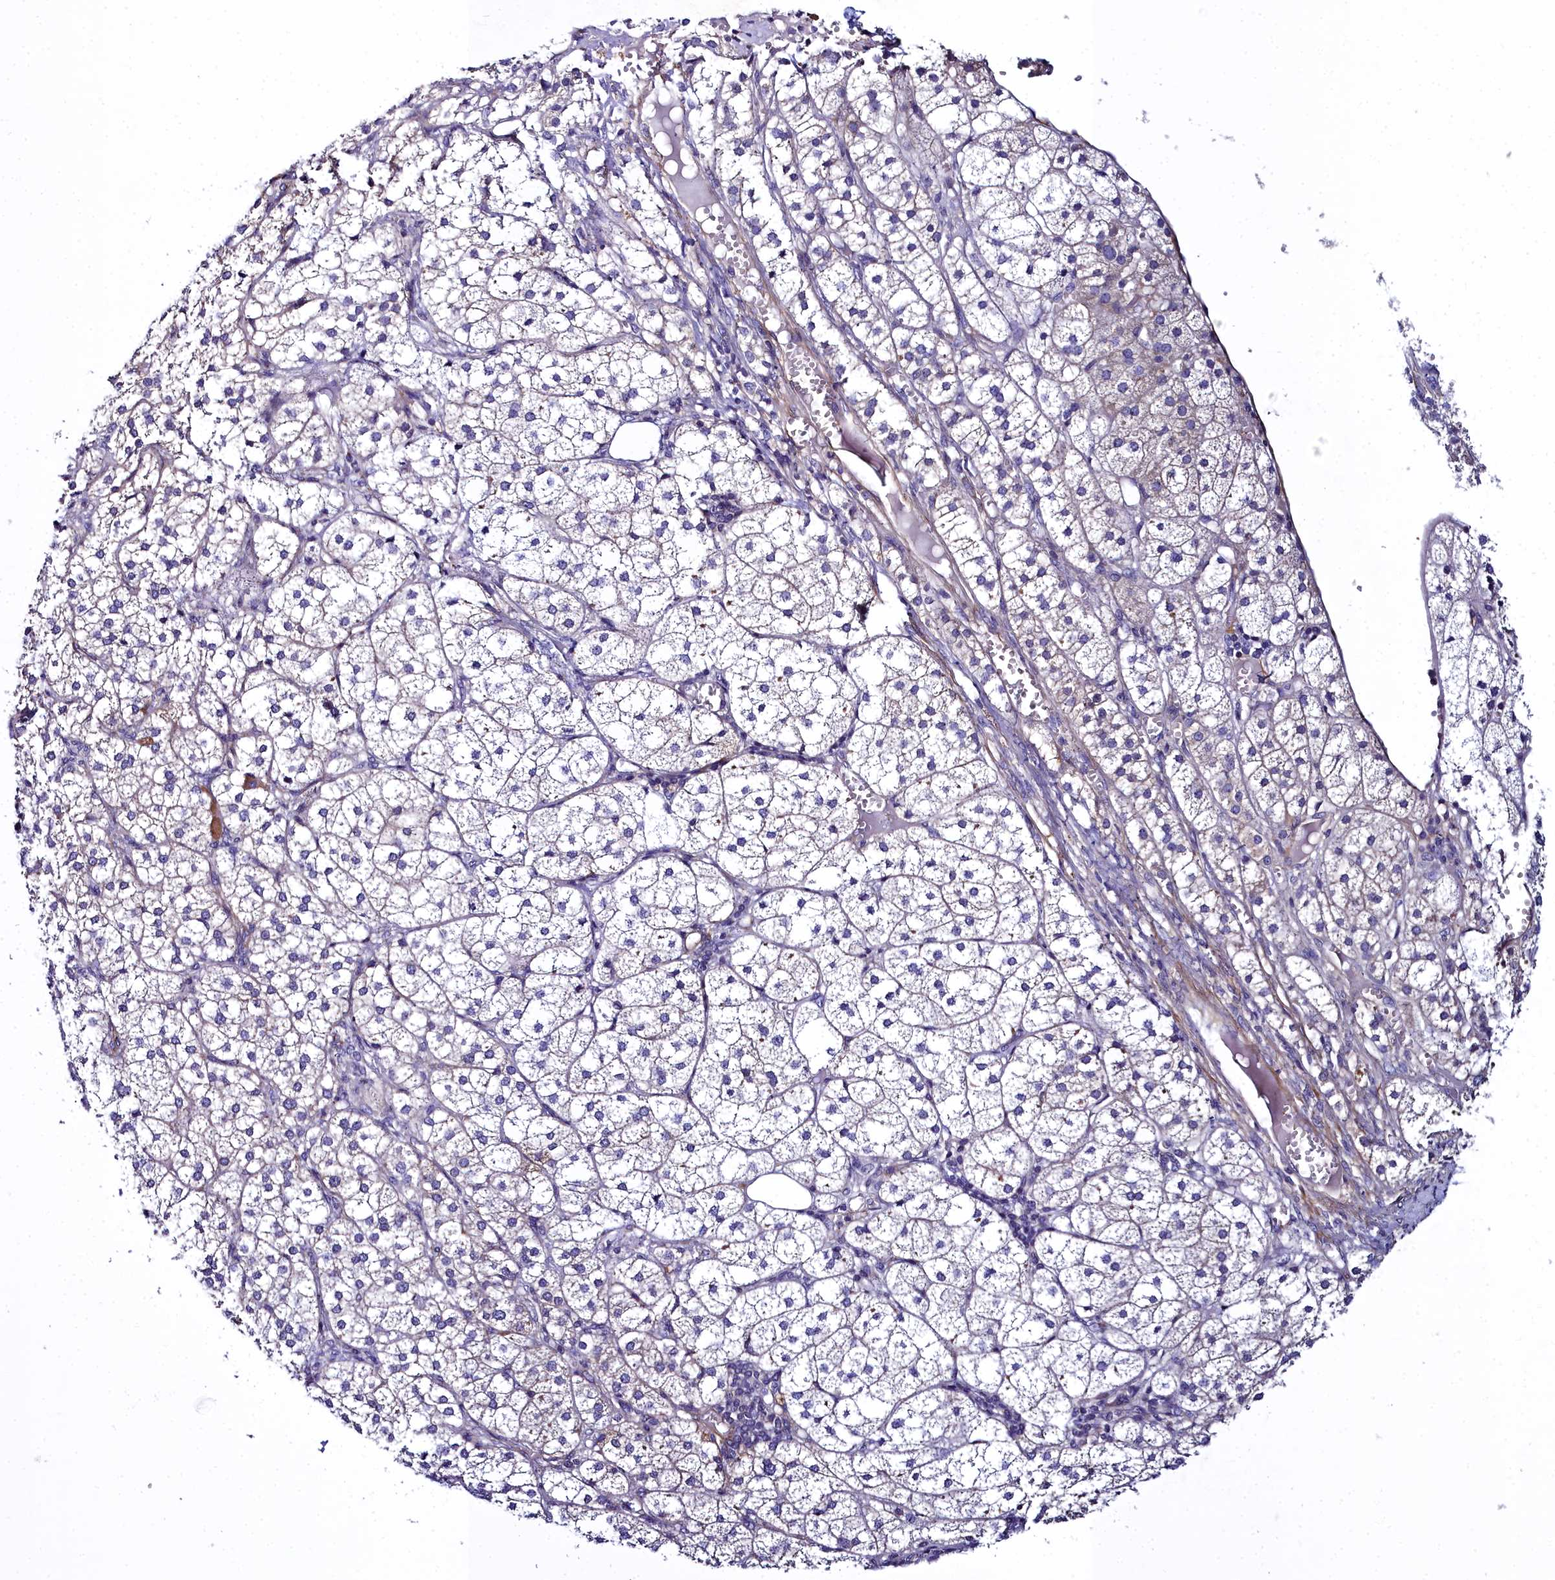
{"staining": {"intensity": "moderate", "quantity": "<25%", "location": "cytoplasmic/membranous"}, "tissue": "adrenal gland", "cell_type": "Glandular cells", "image_type": "normal", "snomed": [{"axis": "morphology", "description": "Normal tissue, NOS"}, {"axis": "topography", "description": "Adrenal gland"}], "caption": "A photomicrograph of adrenal gland stained for a protein exhibits moderate cytoplasmic/membranous brown staining in glandular cells.", "gene": "FADS3", "patient": {"sex": "female", "age": 61}}